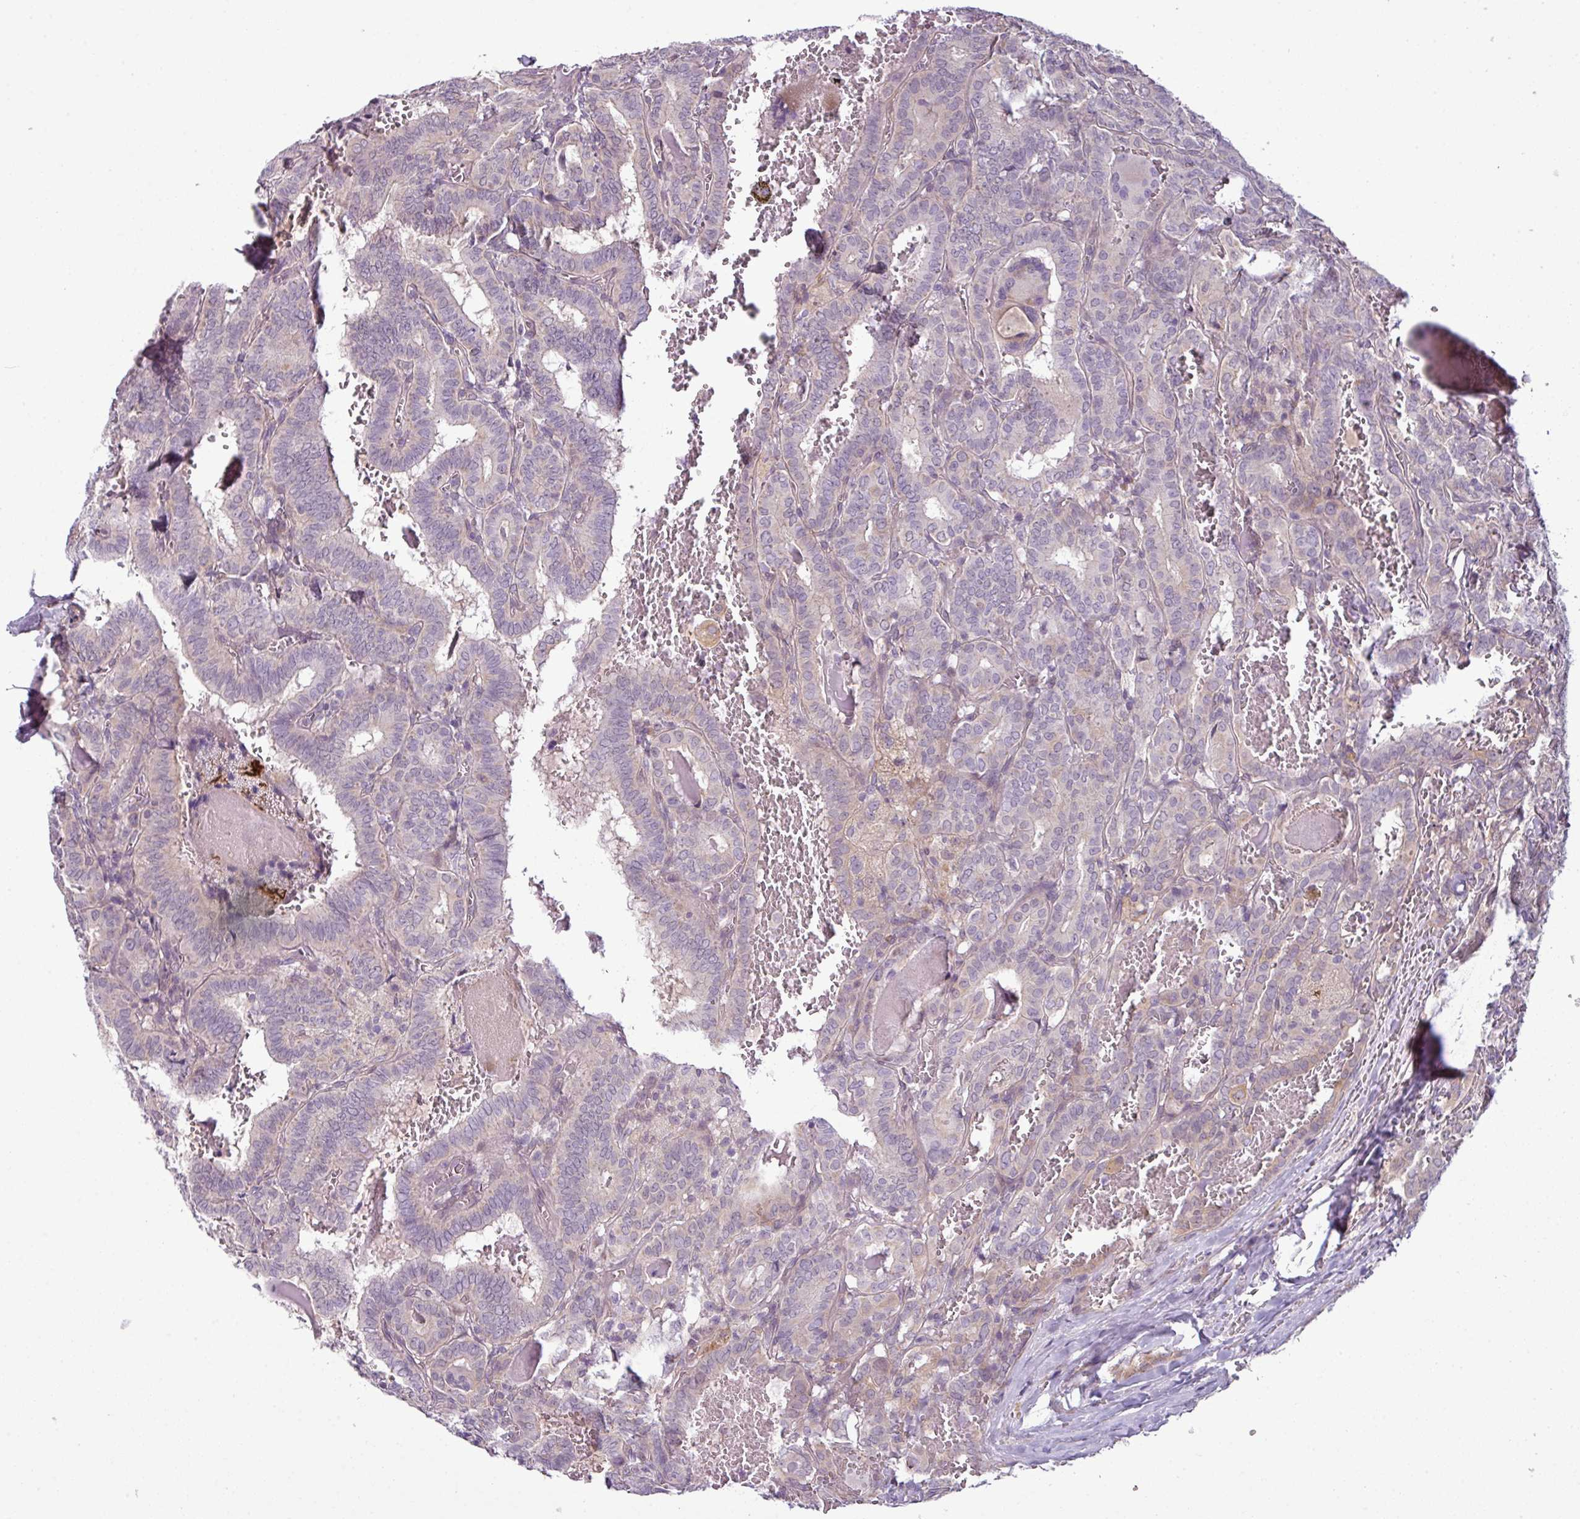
{"staining": {"intensity": "negative", "quantity": "none", "location": "none"}, "tissue": "thyroid cancer", "cell_type": "Tumor cells", "image_type": "cancer", "snomed": [{"axis": "morphology", "description": "Papillary adenocarcinoma, NOS"}, {"axis": "topography", "description": "Thyroid gland"}], "caption": "An immunohistochemistry (IHC) micrograph of thyroid cancer is shown. There is no staining in tumor cells of thyroid cancer.", "gene": "DERPC", "patient": {"sex": "female", "age": 72}}